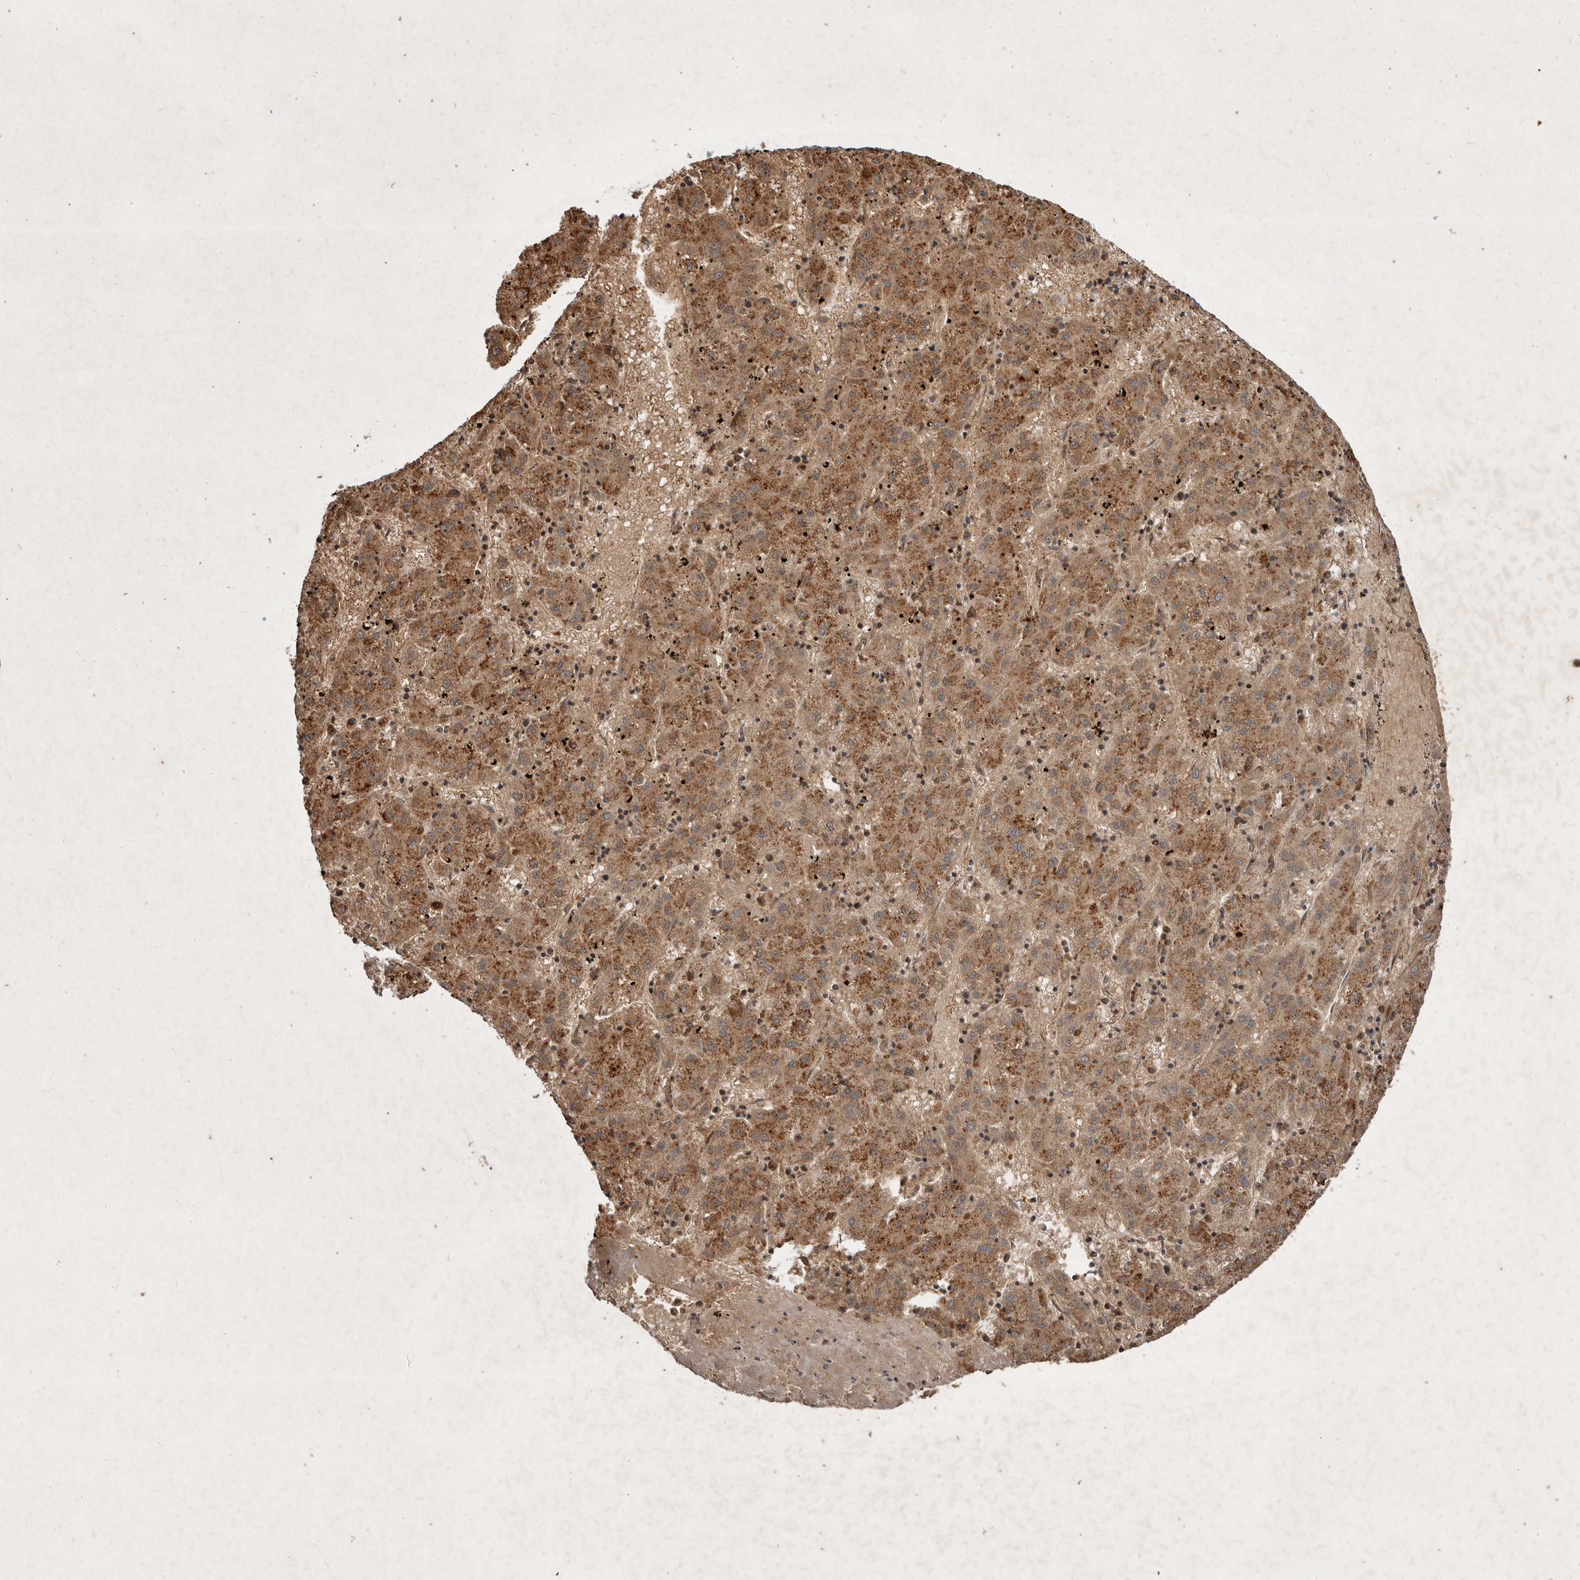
{"staining": {"intensity": "moderate", "quantity": ">75%", "location": "cytoplasmic/membranous"}, "tissue": "liver cancer", "cell_type": "Tumor cells", "image_type": "cancer", "snomed": [{"axis": "morphology", "description": "Carcinoma, Hepatocellular, NOS"}, {"axis": "topography", "description": "Liver"}], "caption": "Protein analysis of liver cancer (hepatocellular carcinoma) tissue reveals moderate cytoplasmic/membranous expression in approximately >75% of tumor cells.", "gene": "STK36", "patient": {"sex": "male", "age": 72}}